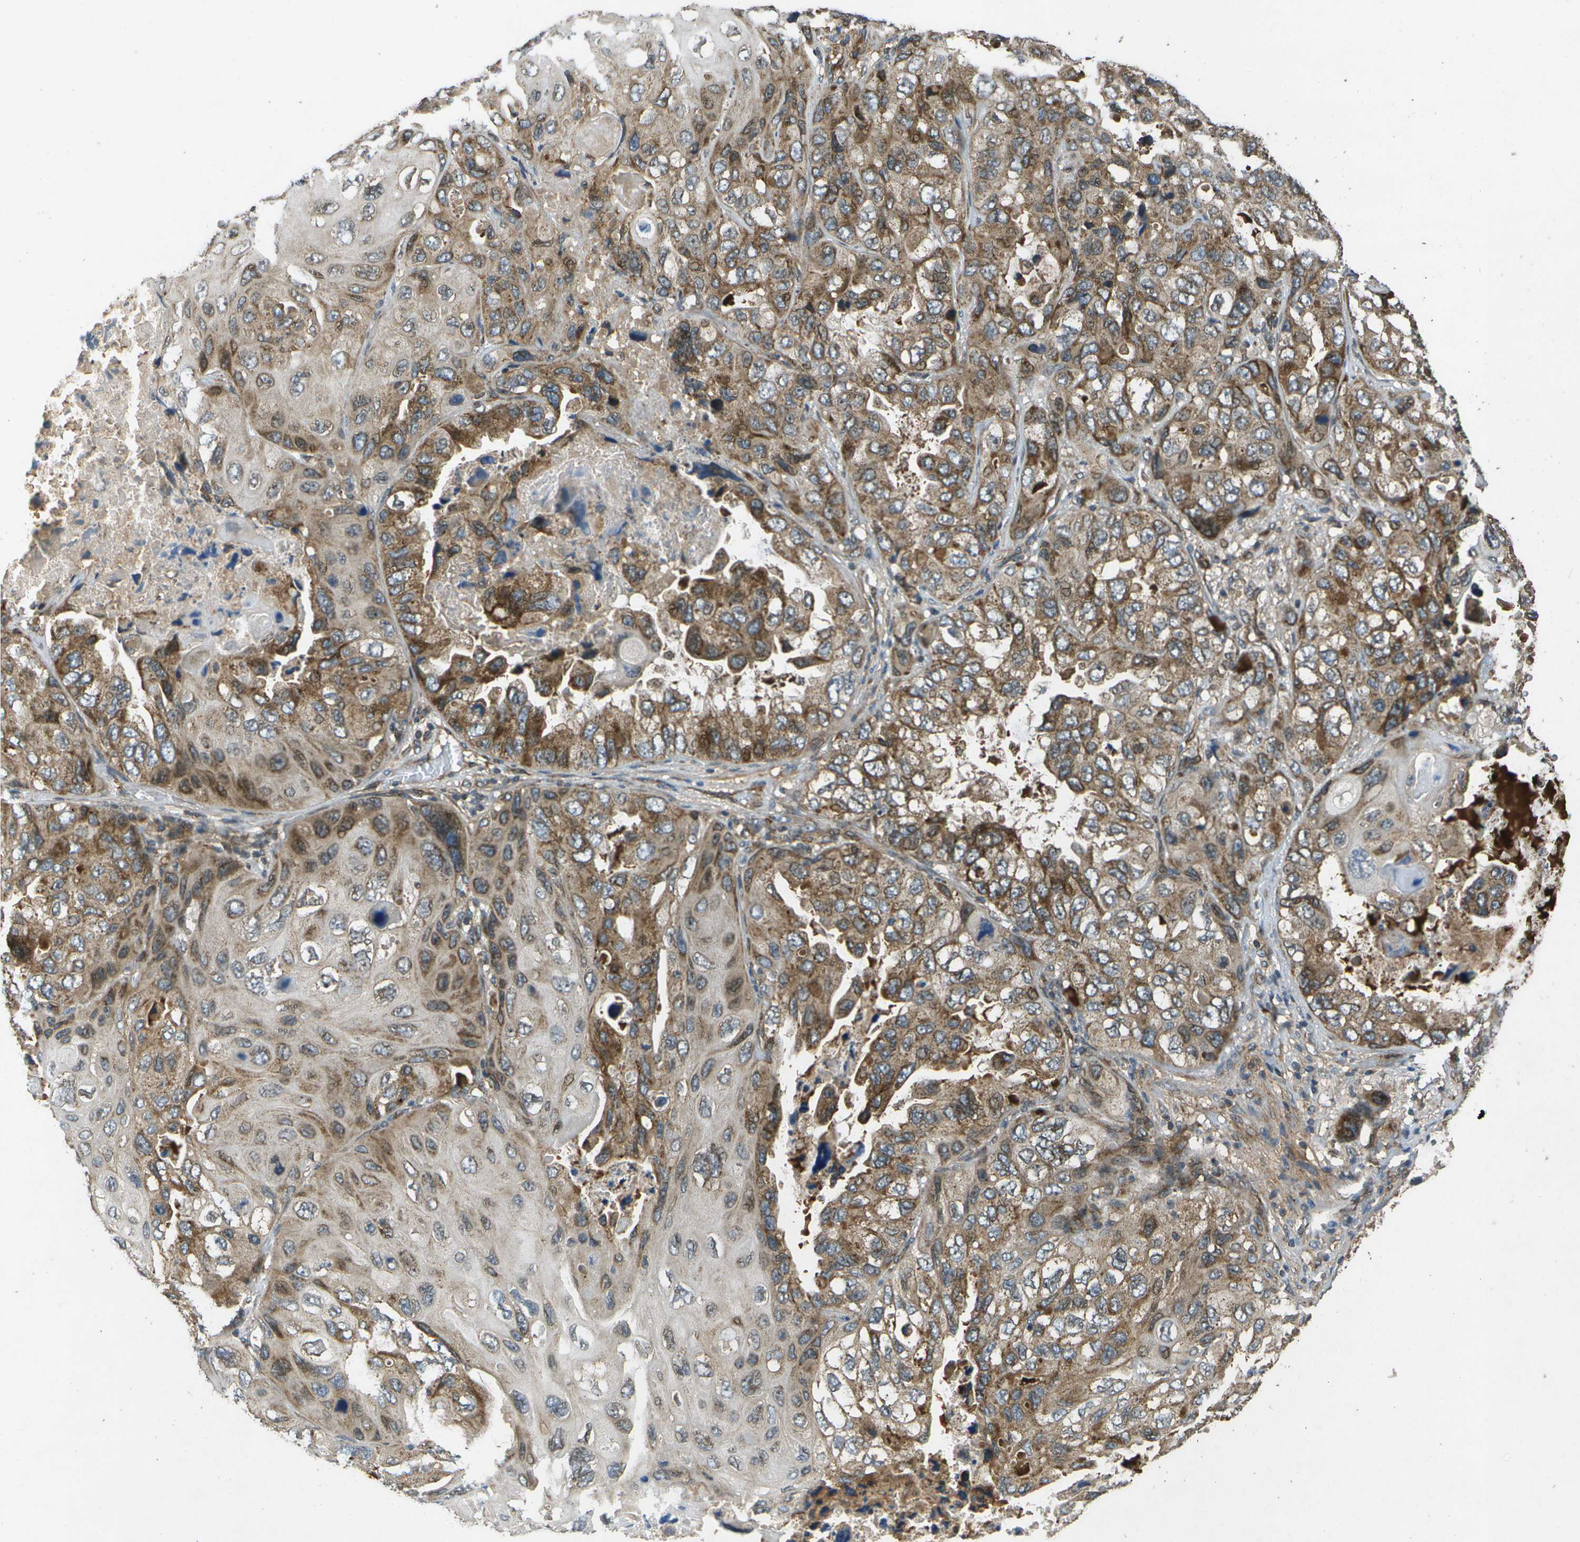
{"staining": {"intensity": "moderate", "quantity": ">75%", "location": "cytoplasmic/membranous"}, "tissue": "lung cancer", "cell_type": "Tumor cells", "image_type": "cancer", "snomed": [{"axis": "morphology", "description": "Squamous cell carcinoma, NOS"}, {"axis": "topography", "description": "Lung"}], "caption": "Immunohistochemical staining of lung squamous cell carcinoma shows medium levels of moderate cytoplasmic/membranous staining in about >75% of tumor cells. (Brightfield microscopy of DAB IHC at high magnification).", "gene": "HFE", "patient": {"sex": "female", "age": 73}}